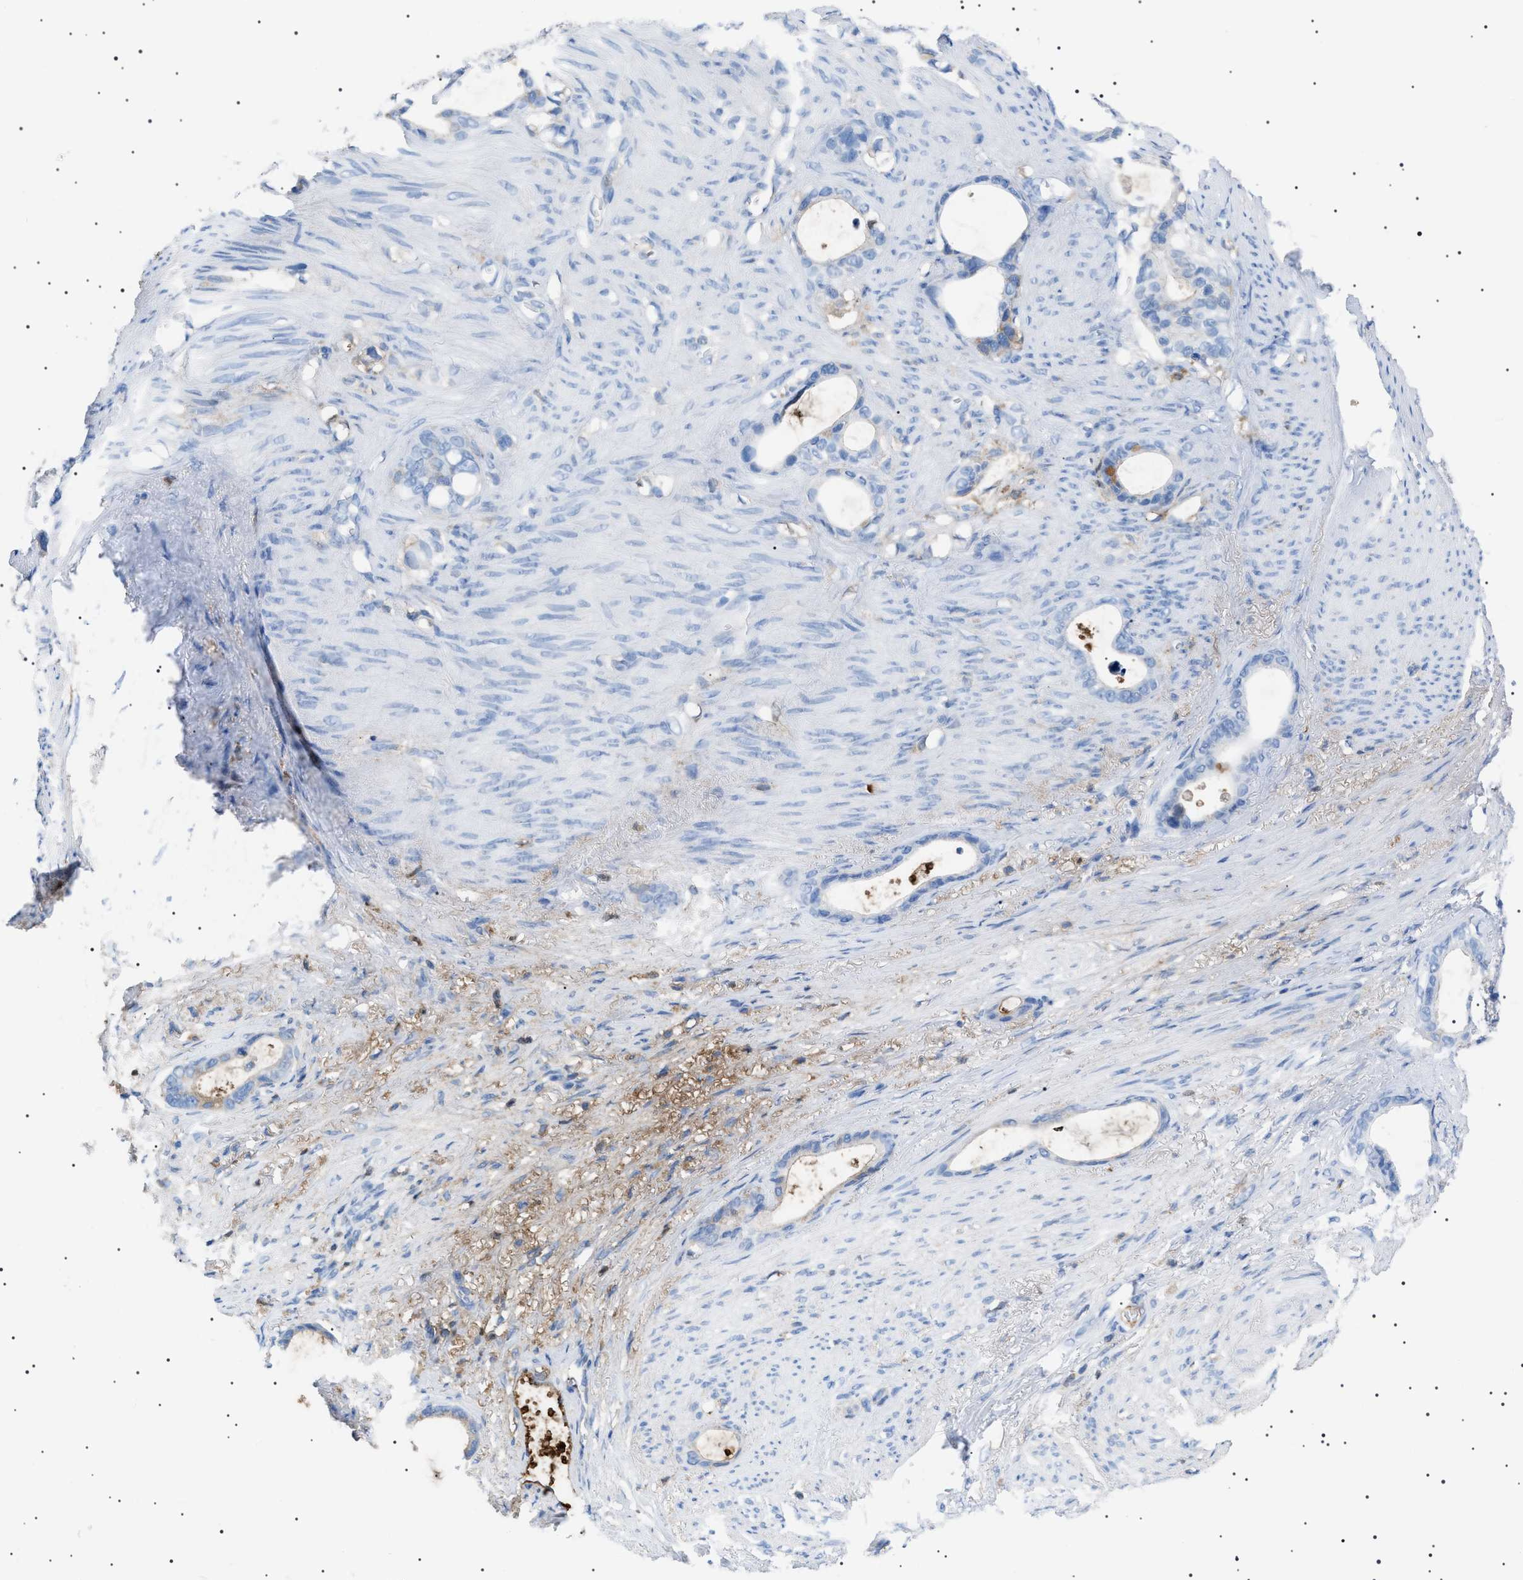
{"staining": {"intensity": "negative", "quantity": "none", "location": "none"}, "tissue": "stomach cancer", "cell_type": "Tumor cells", "image_type": "cancer", "snomed": [{"axis": "morphology", "description": "Adenocarcinoma, NOS"}, {"axis": "topography", "description": "Stomach"}], "caption": "DAB immunohistochemical staining of human stomach cancer demonstrates no significant positivity in tumor cells. (Stains: DAB (3,3'-diaminobenzidine) immunohistochemistry (IHC) with hematoxylin counter stain, Microscopy: brightfield microscopy at high magnification).", "gene": "LPA", "patient": {"sex": "female", "age": 75}}